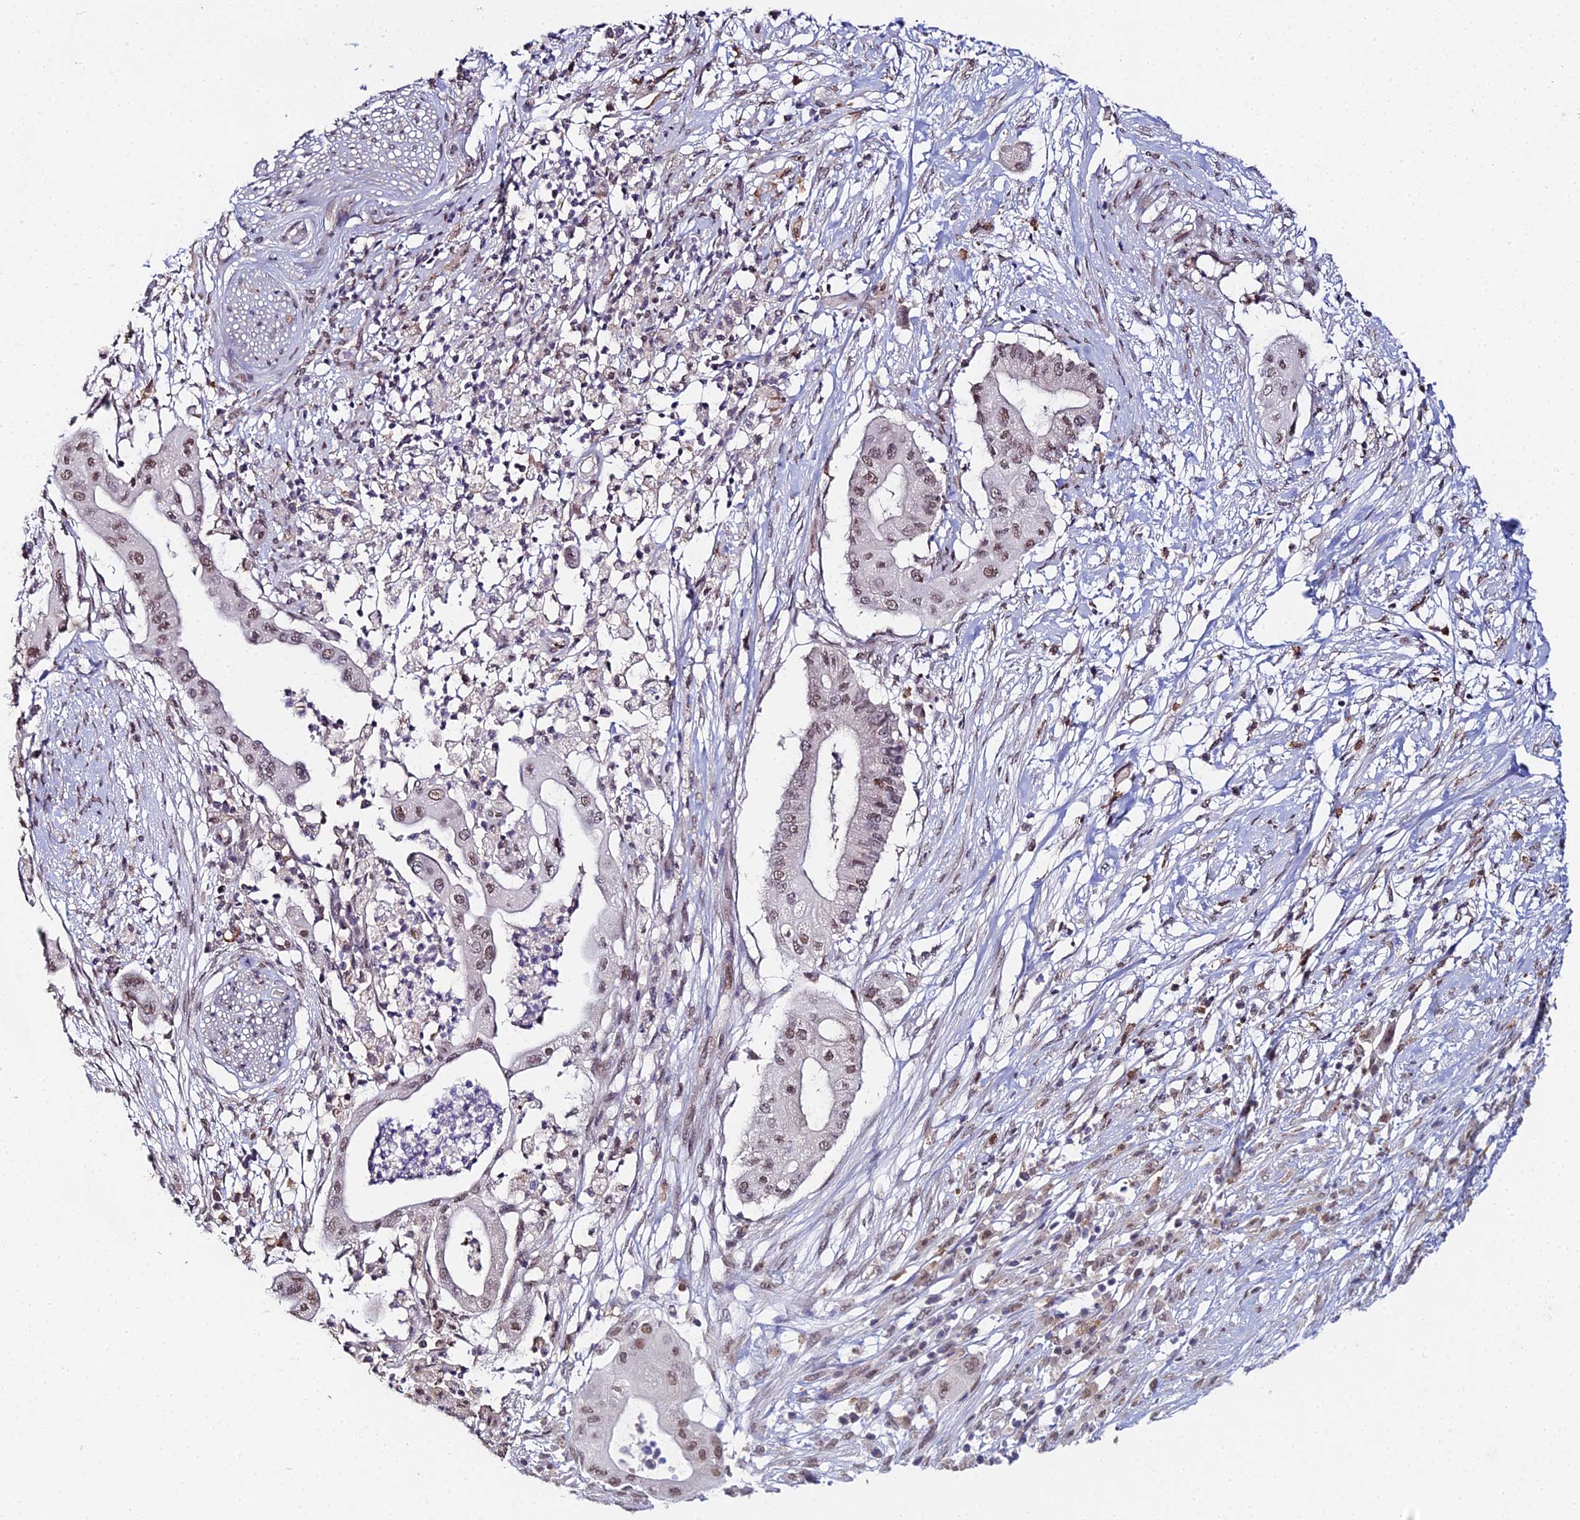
{"staining": {"intensity": "moderate", "quantity": ">75%", "location": "nuclear"}, "tissue": "pancreatic cancer", "cell_type": "Tumor cells", "image_type": "cancer", "snomed": [{"axis": "morphology", "description": "Adenocarcinoma, NOS"}, {"axis": "topography", "description": "Pancreas"}], "caption": "Brown immunohistochemical staining in human pancreatic cancer (adenocarcinoma) exhibits moderate nuclear expression in approximately >75% of tumor cells.", "gene": "ABHD17A", "patient": {"sex": "male", "age": 68}}